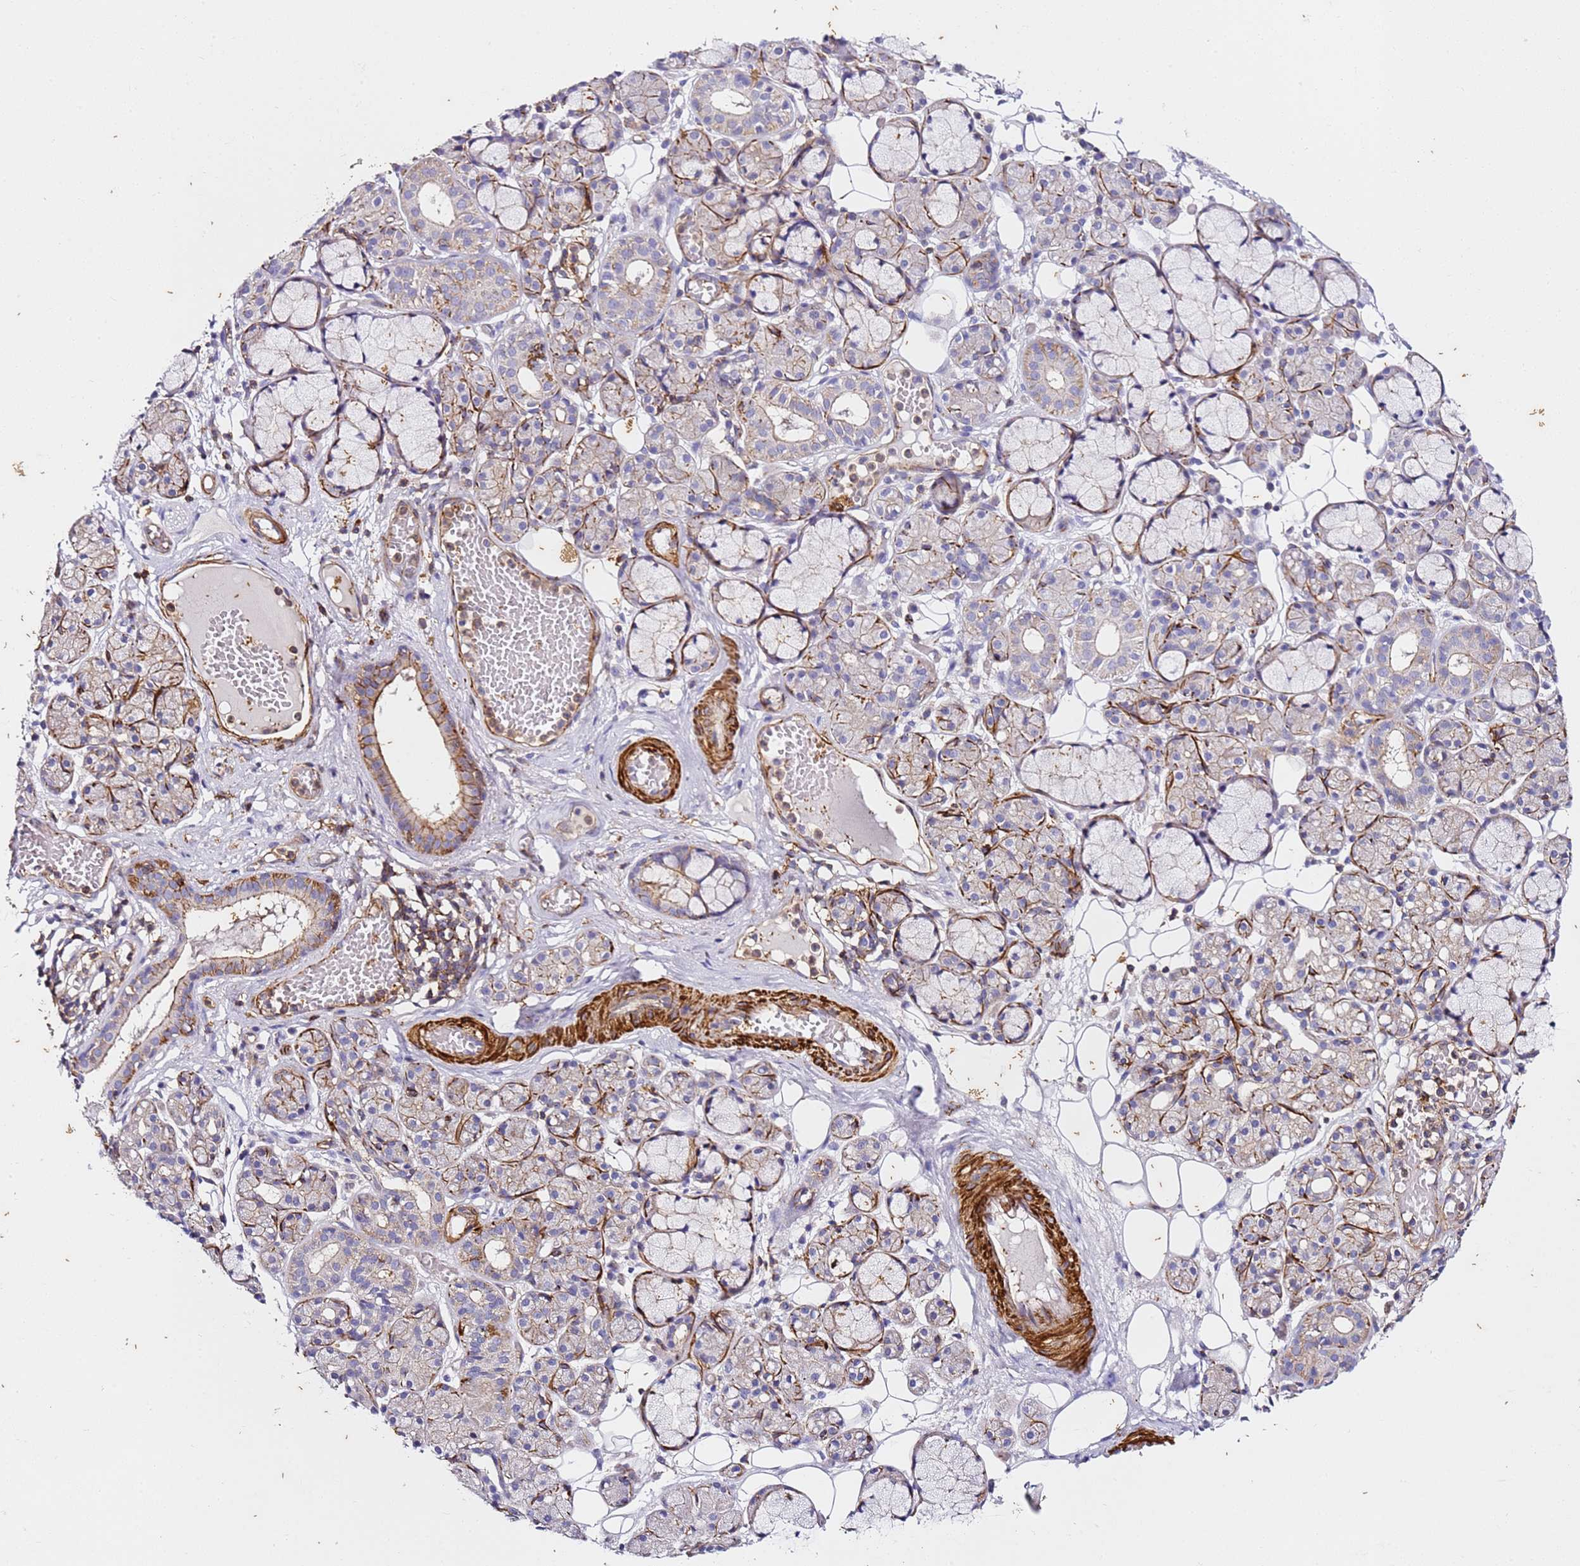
{"staining": {"intensity": "moderate", "quantity": "<25%", "location": "cytoplasmic/membranous"}, "tissue": "salivary gland", "cell_type": "Glandular cells", "image_type": "normal", "snomed": [{"axis": "morphology", "description": "Normal tissue, NOS"}, {"axis": "topography", "description": "Salivary gland"}], "caption": "There is low levels of moderate cytoplasmic/membranous expression in glandular cells of benign salivary gland, as demonstrated by immunohistochemical staining (brown color).", "gene": "ZNF671", "patient": {"sex": "male", "age": 63}}